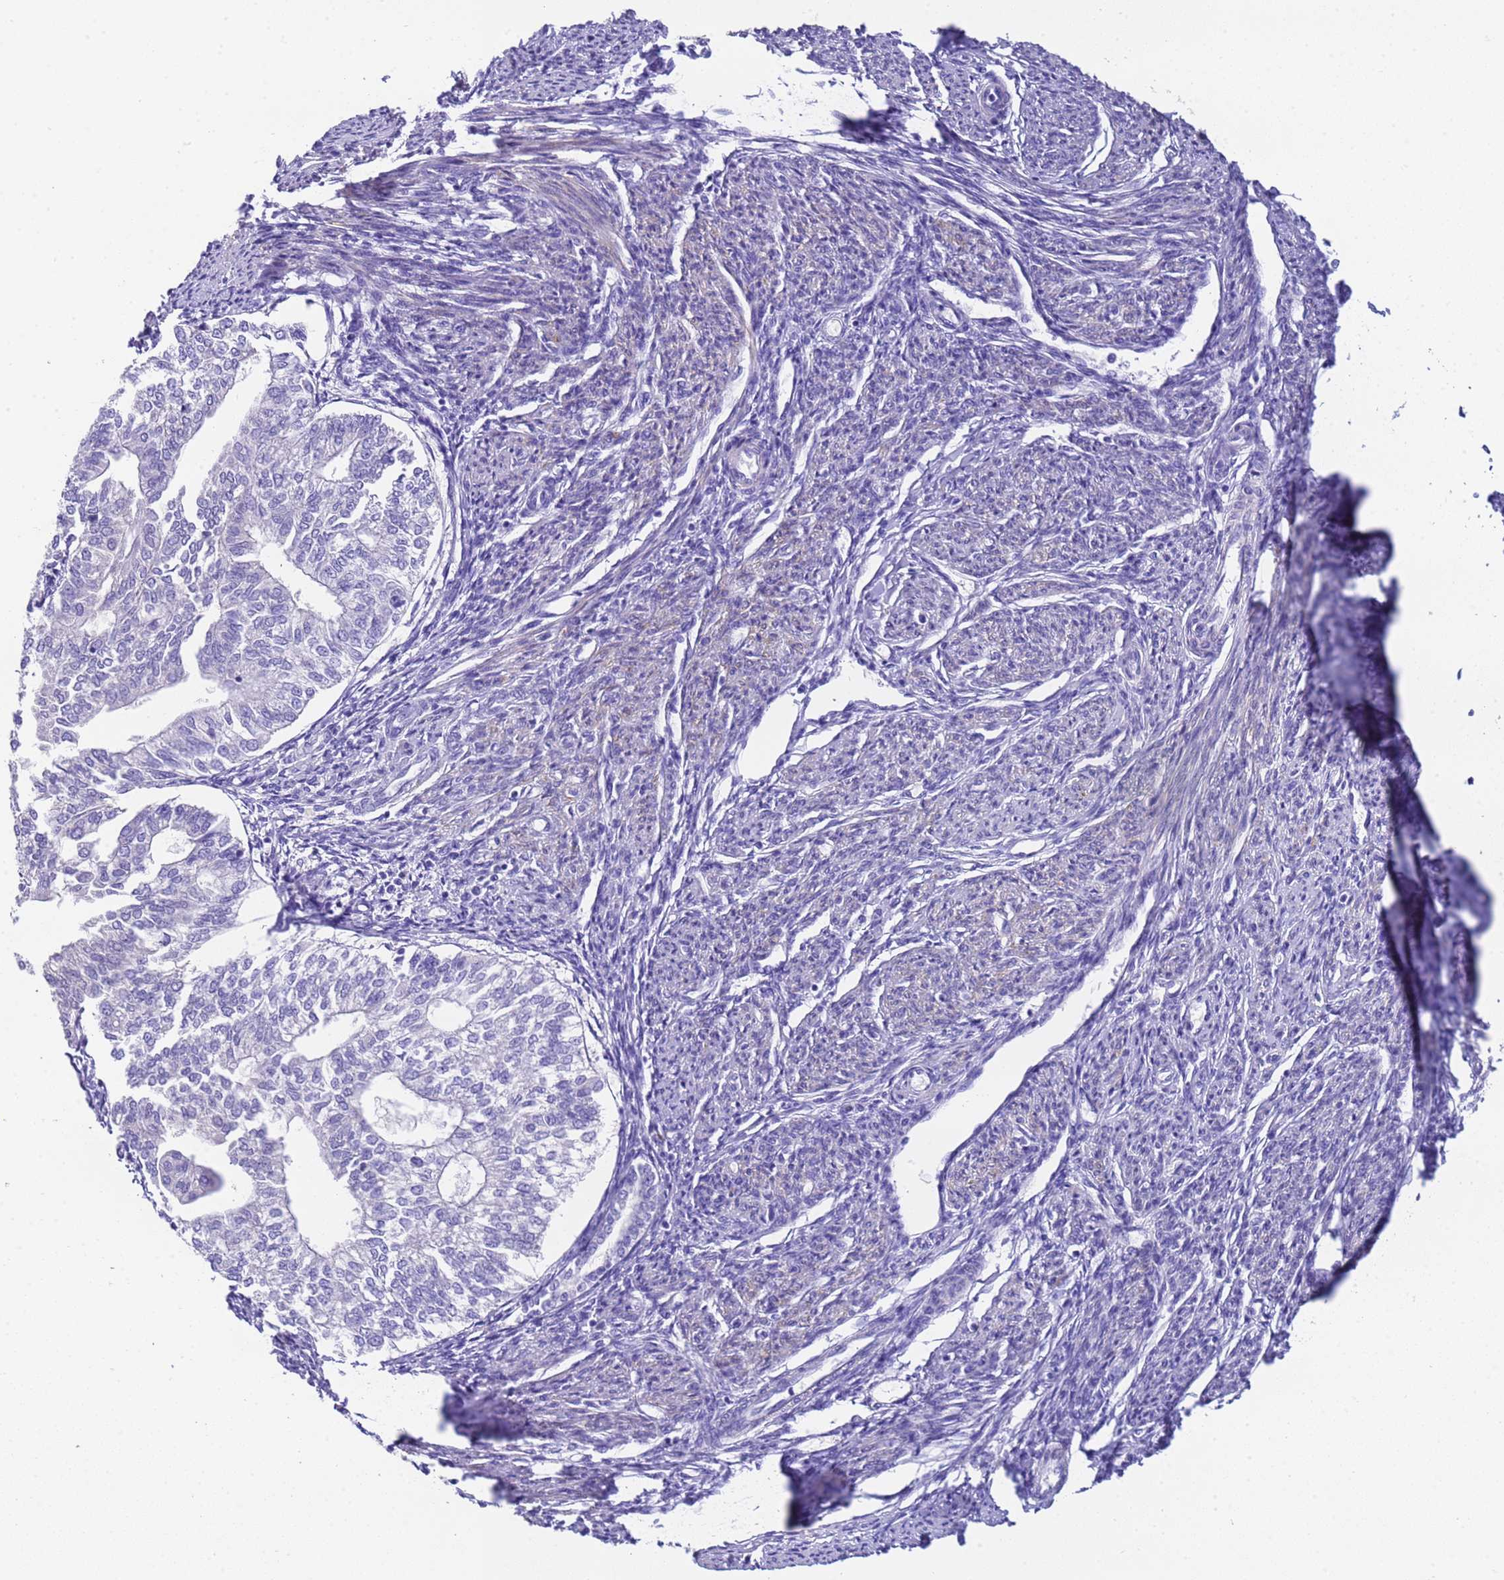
{"staining": {"intensity": "moderate", "quantity": "25%-75%", "location": "cytoplasmic/membranous"}, "tissue": "smooth muscle", "cell_type": "Smooth muscle cells", "image_type": "normal", "snomed": [{"axis": "morphology", "description": "Normal tissue, NOS"}, {"axis": "topography", "description": "Smooth muscle"}, {"axis": "topography", "description": "Uterus"}], "caption": "An IHC photomicrograph of unremarkable tissue is shown. Protein staining in brown highlights moderate cytoplasmic/membranous positivity in smooth muscle within smooth muscle cells.", "gene": "USP38", "patient": {"sex": "female", "age": 59}}